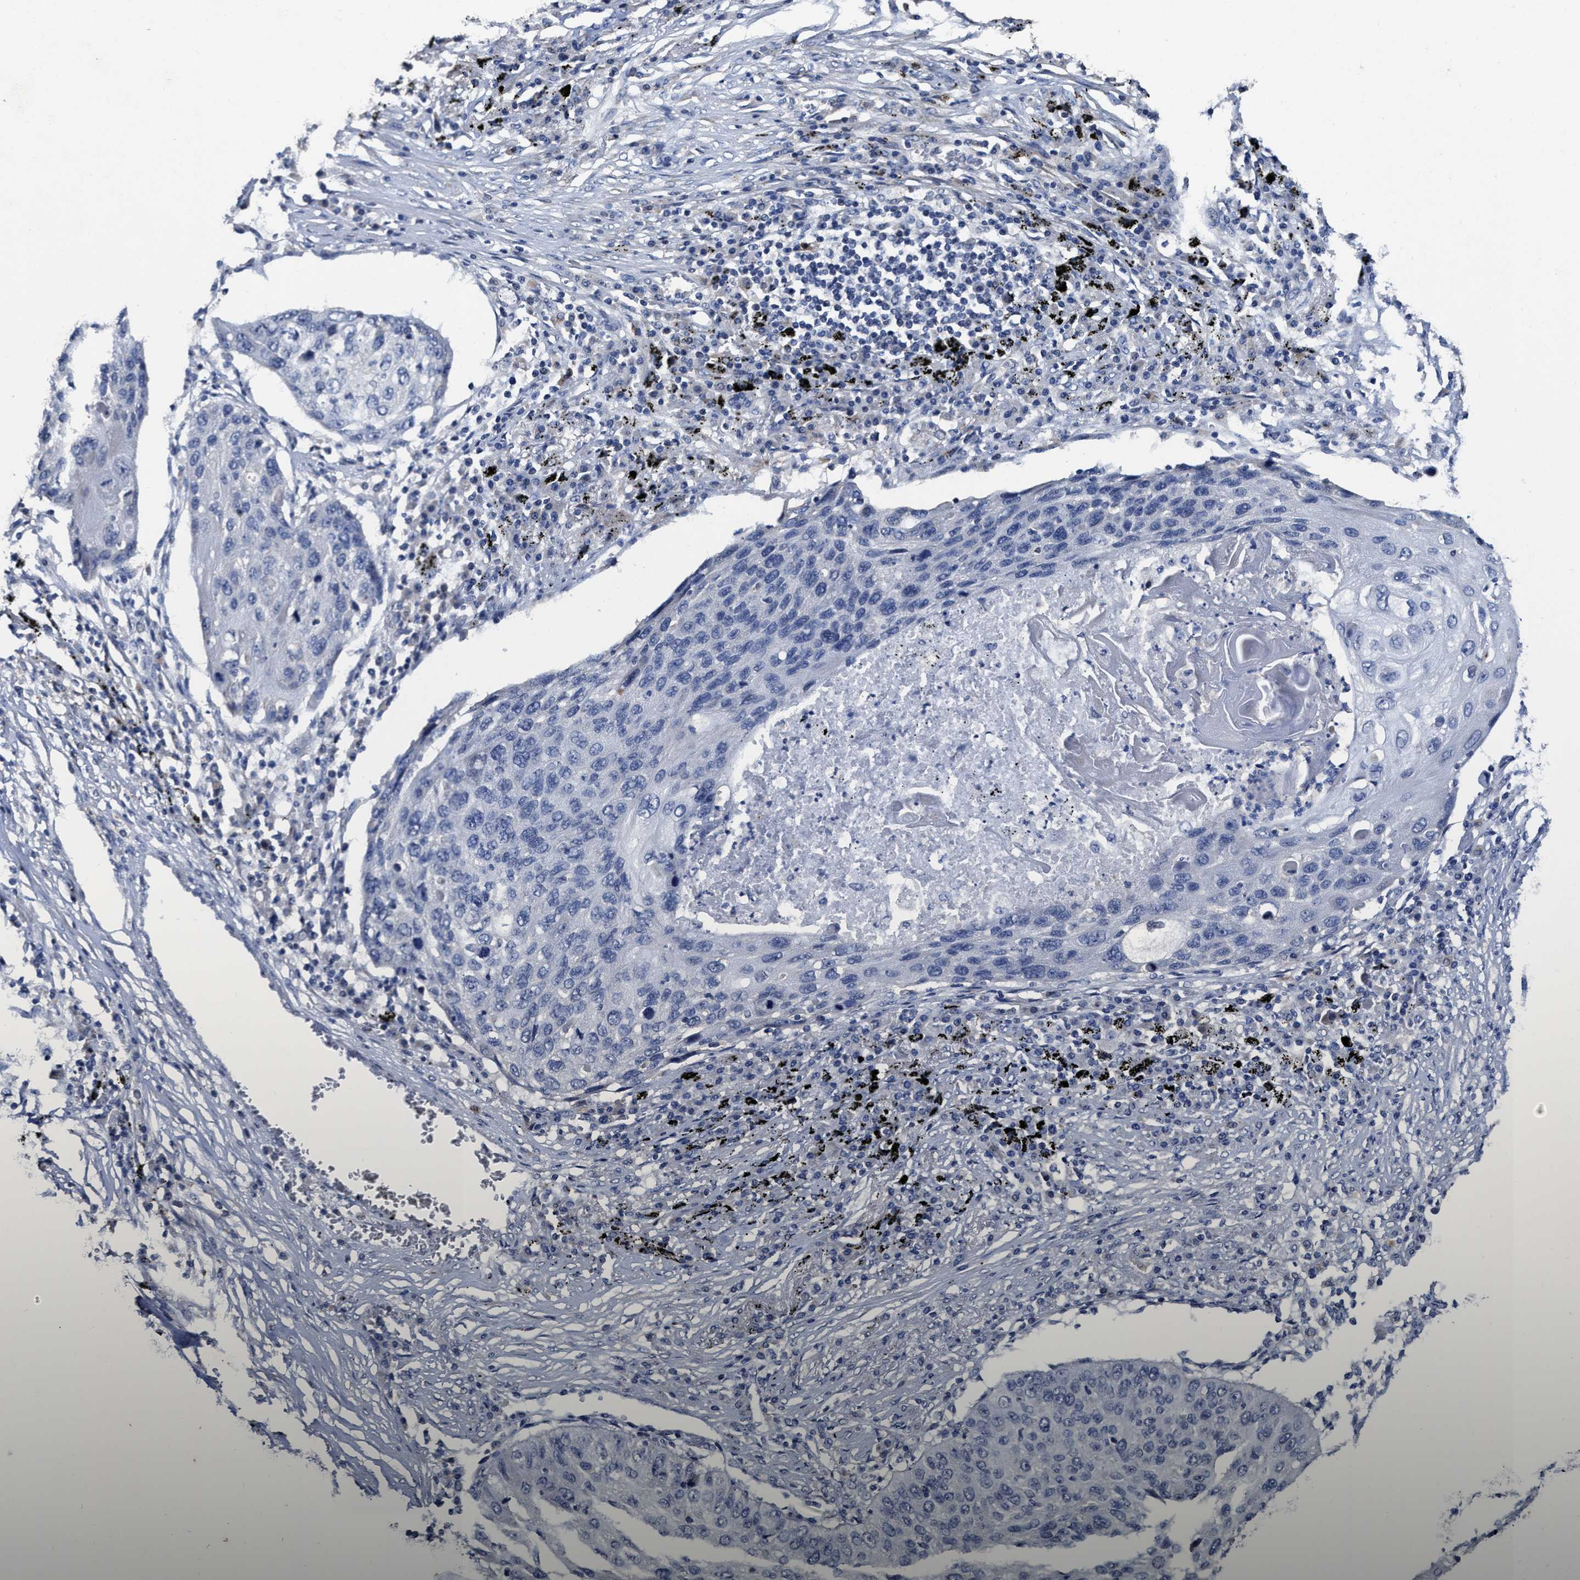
{"staining": {"intensity": "negative", "quantity": "none", "location": "none"}, "tissue": "lung cancer", "cell_type": "Tumor cells", "image_type": "cancer", "snomed": [{"axis": "morphology", "description": "Squamous cell carcinoma, NOS"}, {"axis": "topography", "description": "Lung"}], "caption": "DAB (3,3'-diaminobenzidine) immunohistochemical staining of lung squamous cell carcinoma demonstrates no significant expression in tumor cells.", "gene": "ZFAT", "patient": {"sex": "female", "age": 63}}